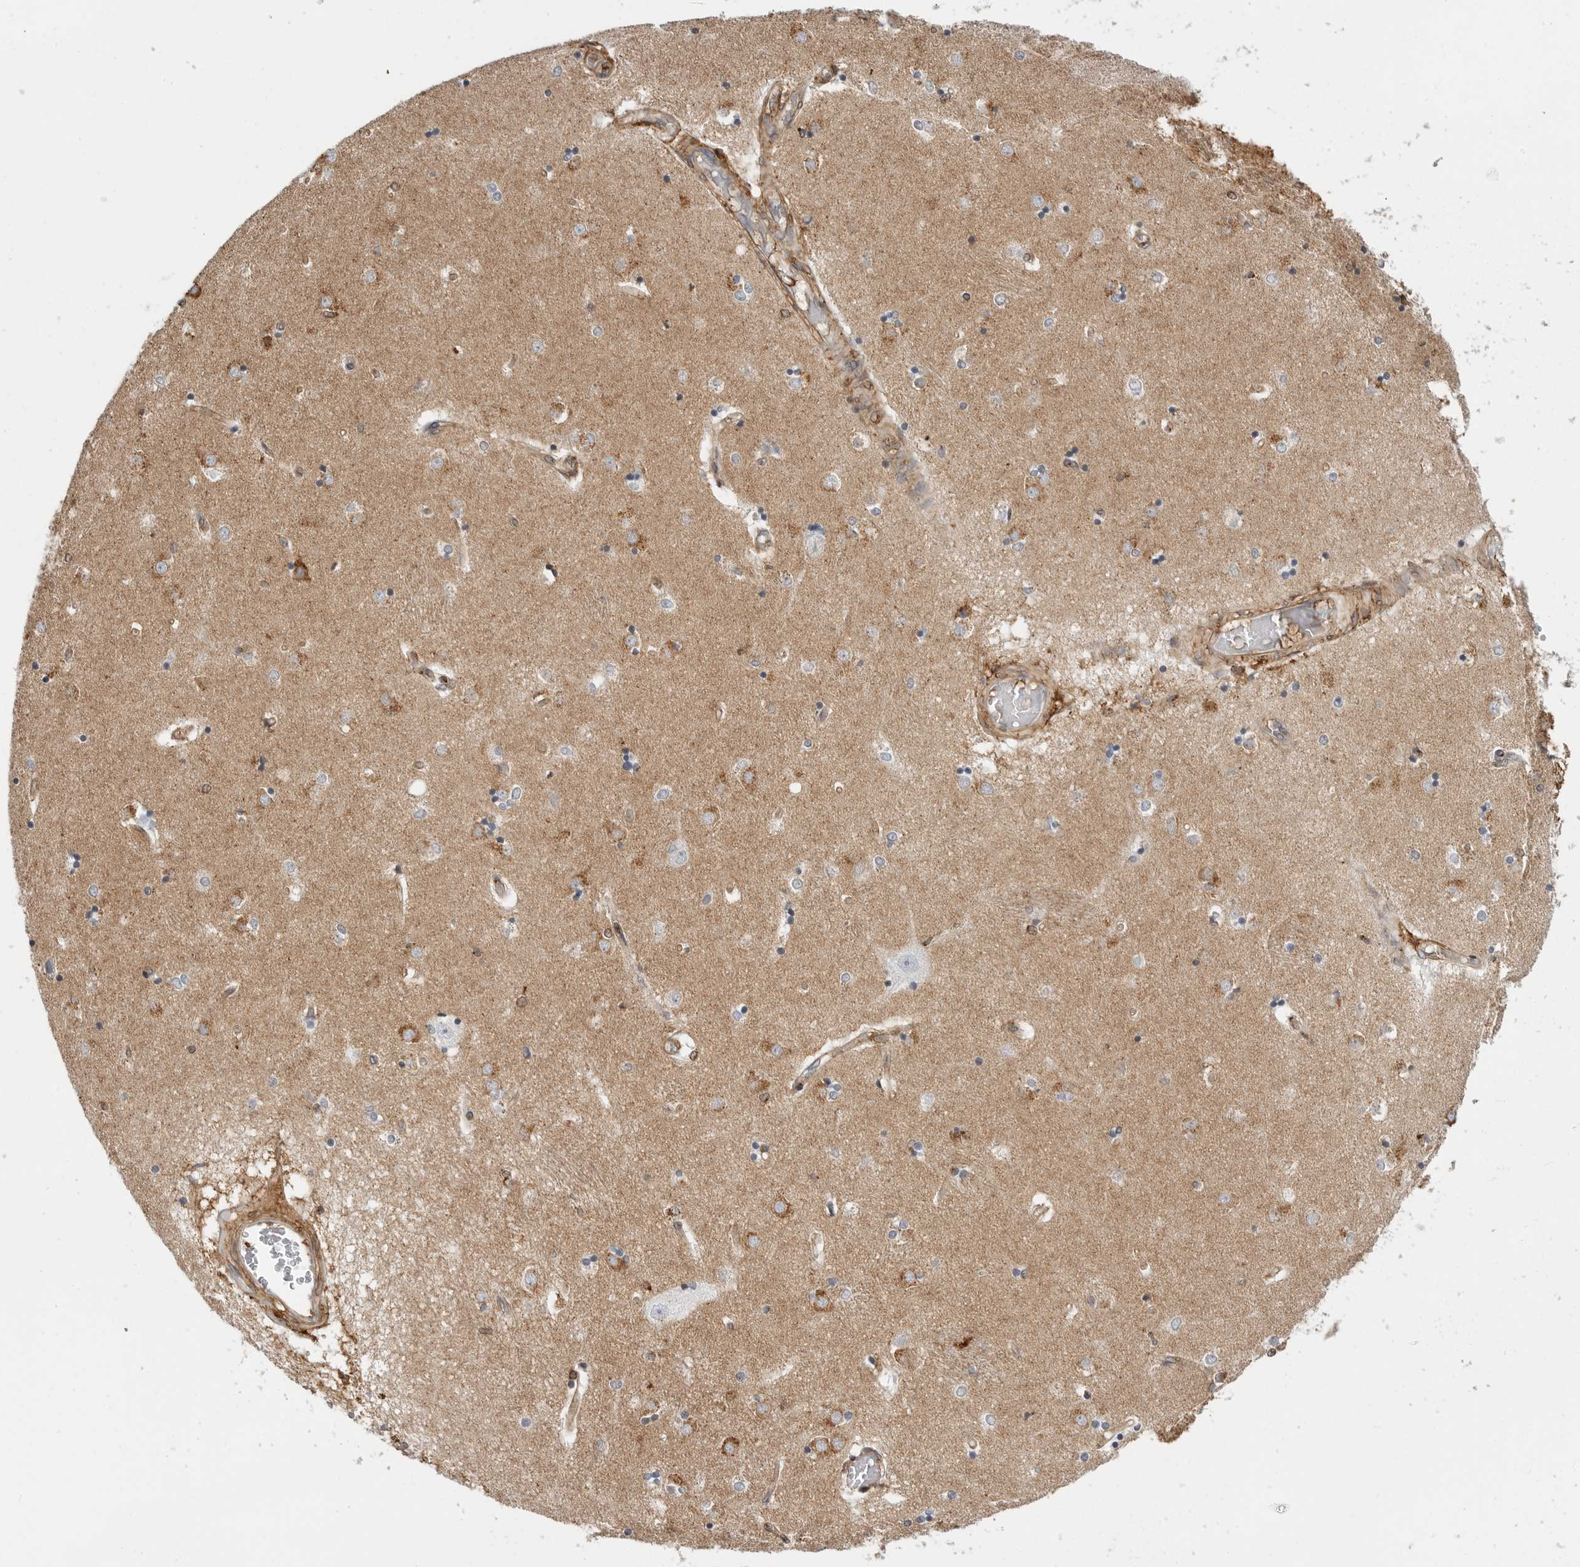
{"staining": {"intensity": "negative", "quantity": "none", "location": "none"}, "tissue": "caudate", "cell_type": "Glial cells", "image_type": "normal", "snomed": [{"axis": "morphology", "description": "Normal tissue, NOS"}, {"axis": "topography", "description": "Lateral ventricle wall"}], "caption": "Glial cells show no significant protein staining in benign caudate.", "gene": "ANXA11", "patient": {"sex": "male", "age": 45}}